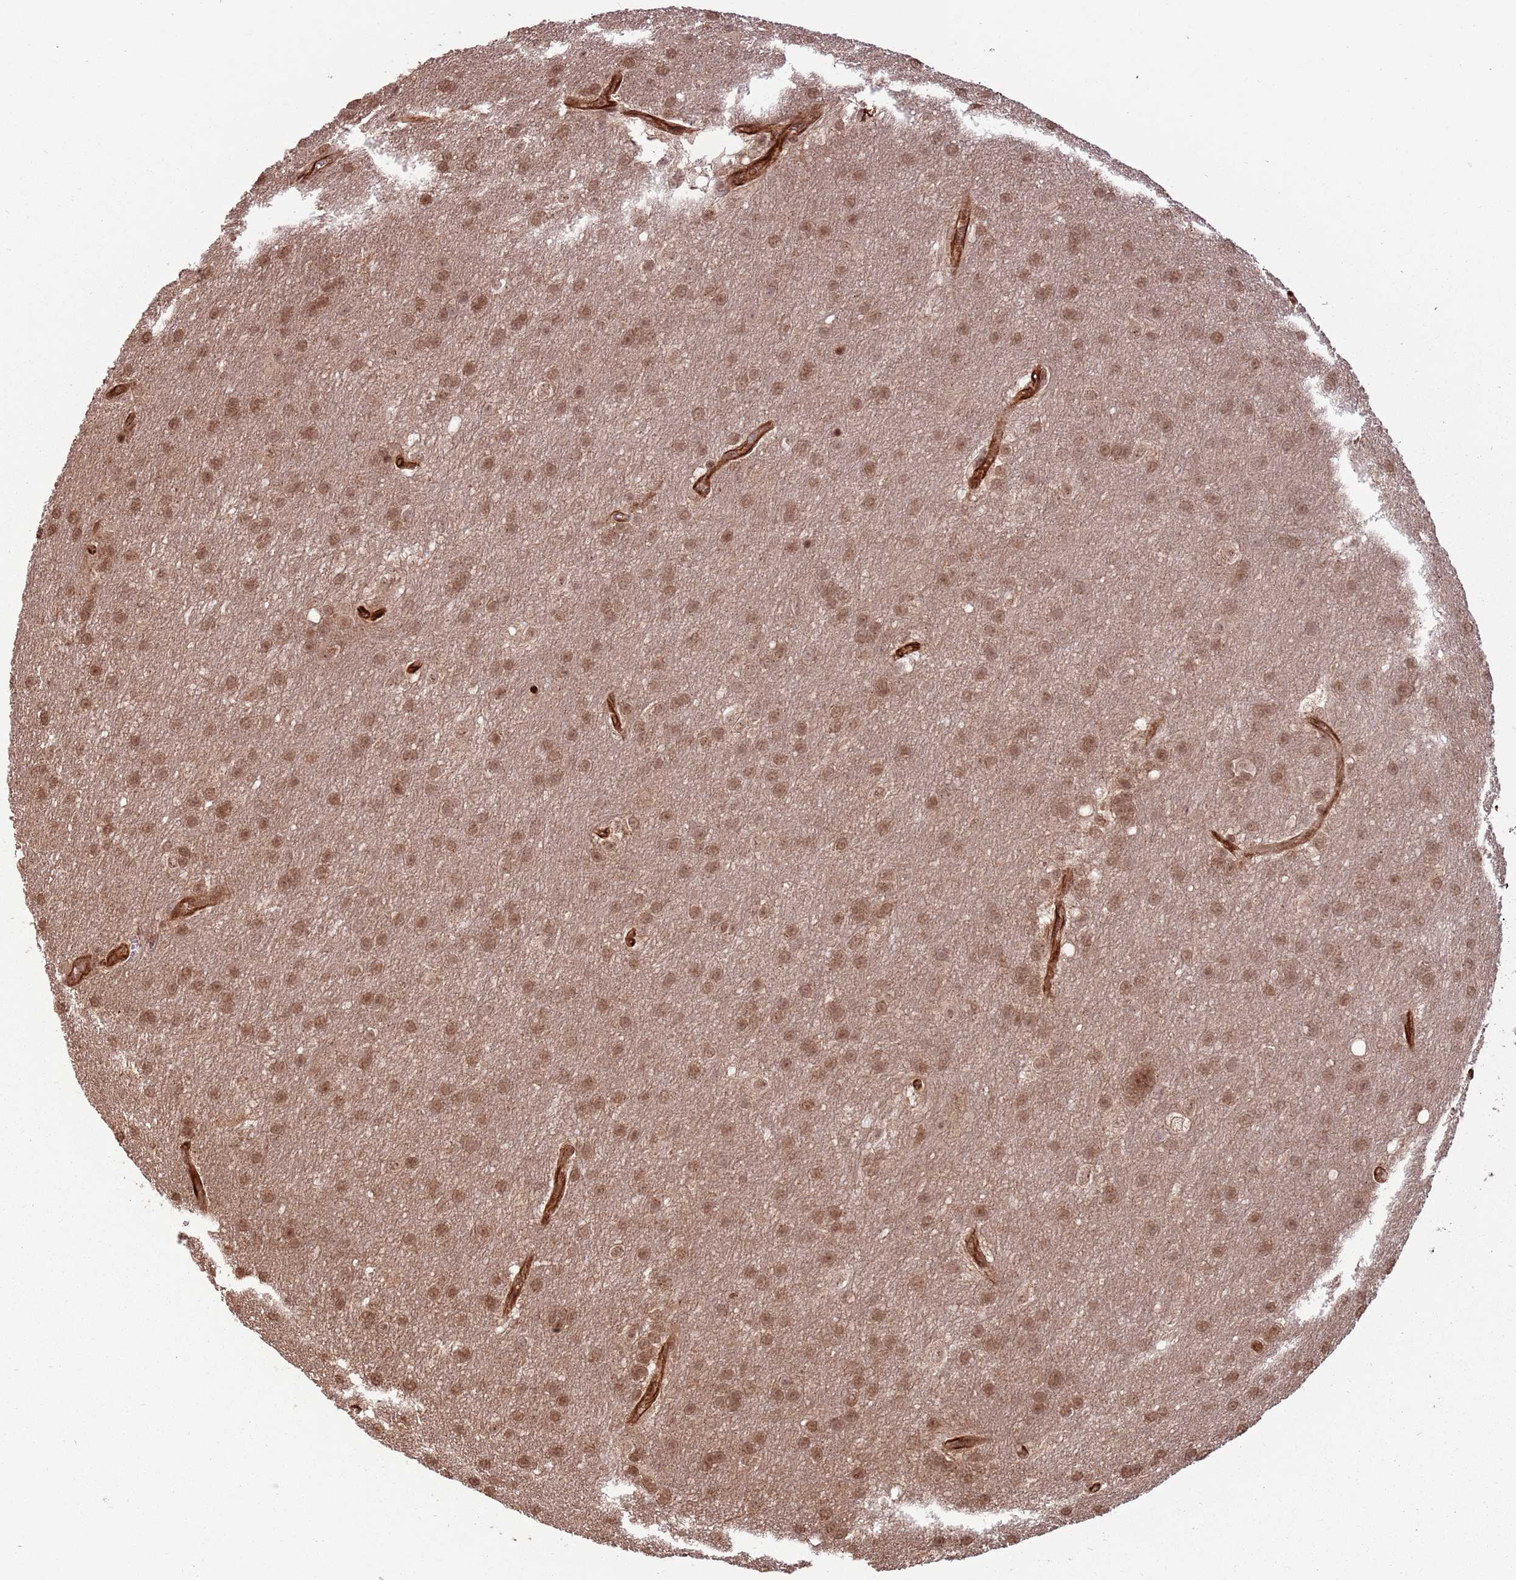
{"staining": {"intensity": "moderate", "quantity": ">75%", "location": "cytoplasmic/membranous,nuclear"}, "tissue": "glioma", "cell_type": "Tumor cells", "image_type": "cancer", "snomed": [{"axis": "morphology", "description": "Glioma, malignant, Low grade"}, {"axis": "topography", "description": "Brain"}], "caption": "Immunohistochemical staining of glioma shows medium levels of moderate cytoplasmic/membranous and nuclear expression in approximately >75% of tumor cells.", "gene": "ADAMTS3", "patient": {"sex": "male", "age": 66}}